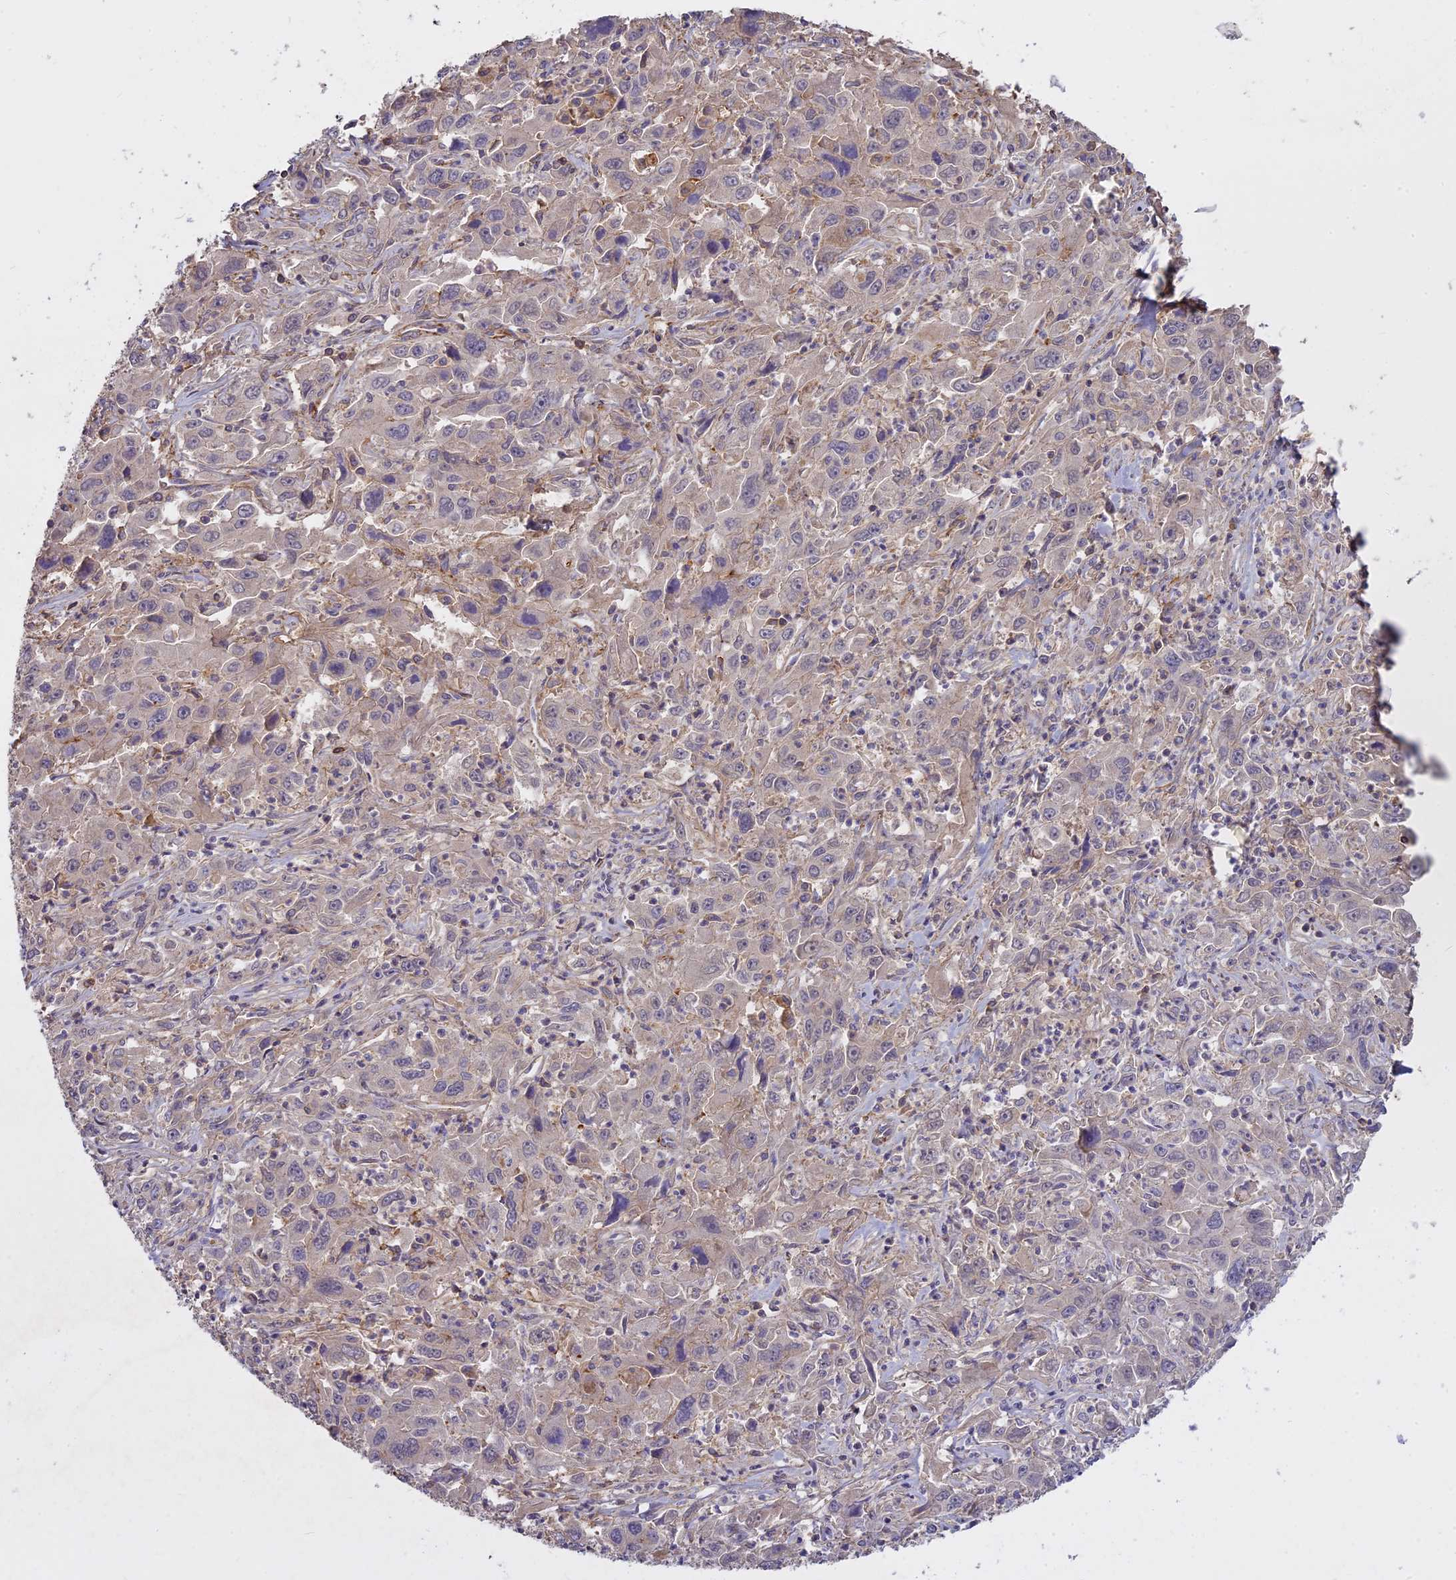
{"staining": {"intensity": "negative", "quantity": "none", "location": "none"}, "tissue": "liver cancer", "cell_type": "Tumor cells", "image_type": "cancer", "snomed": [{"axis": "morphology", "description": "Carcinoma, Hepatocellular, NOS"}, {"axis": "topography", "description": "Liver"}], "caption": "Liver cancer (hepatocellular carcinoma) was stained to show a protein in brown. There is no significant positivity in tumor cells.", "gene": "CFAP119", "patient": {"sex": "male", "age": 63}}